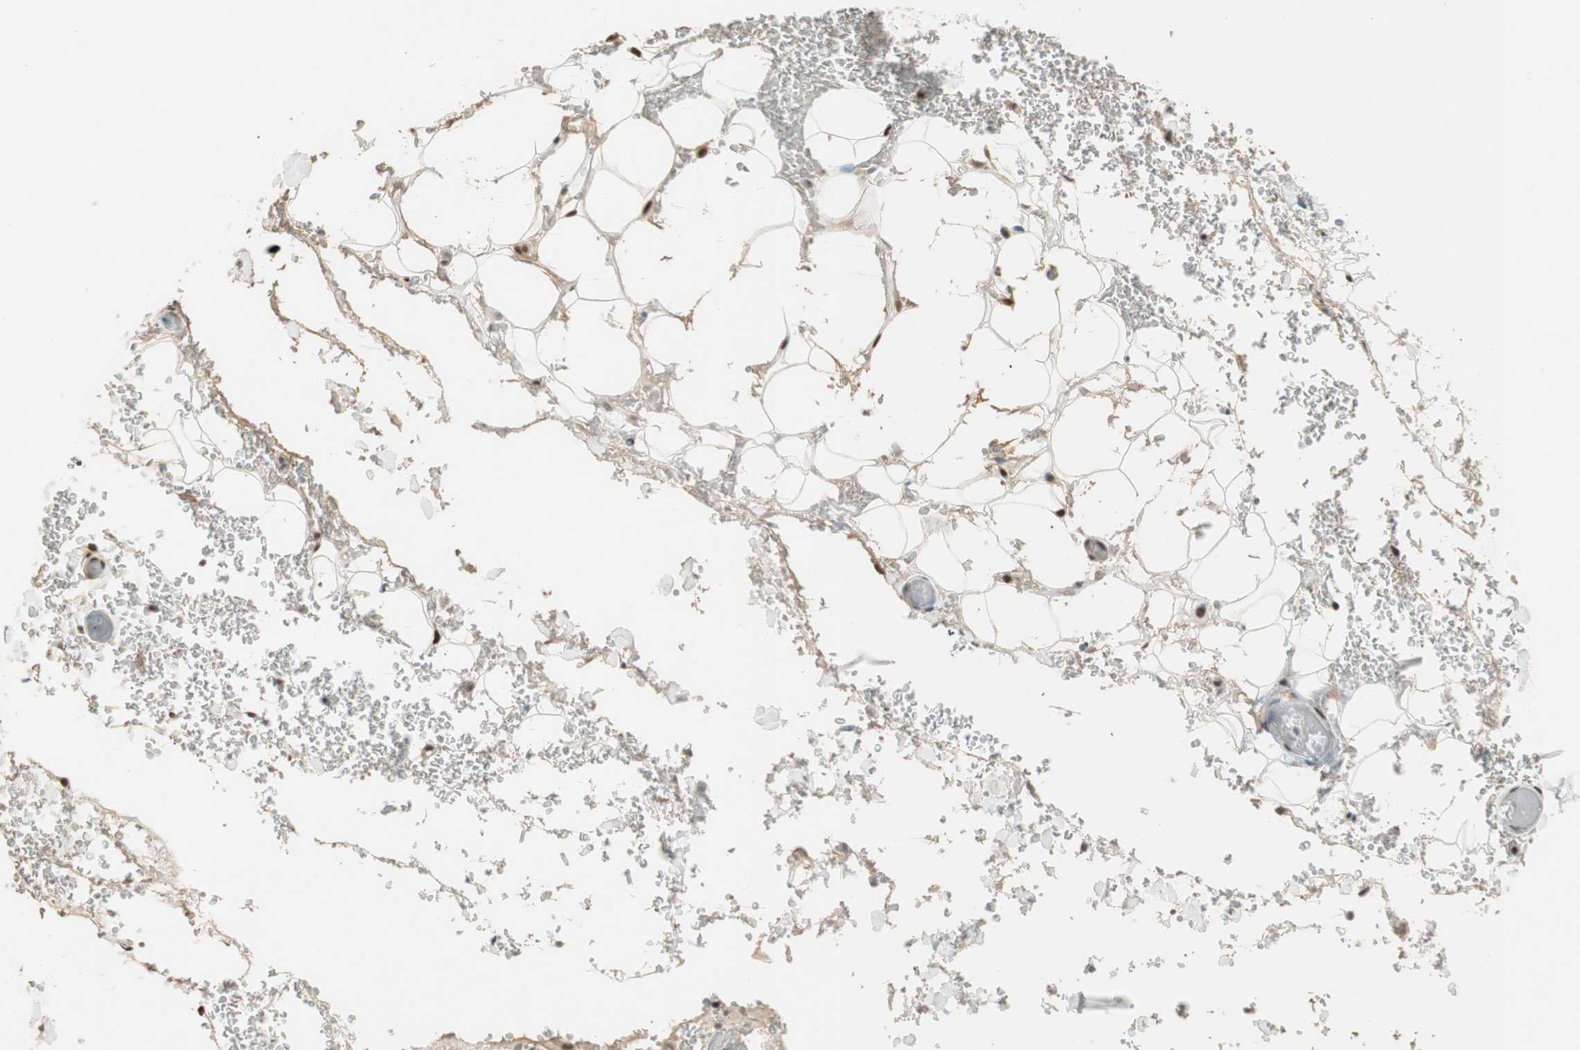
{"staining": {"intensity": "moderate", "quantity": ">75%", "location": "nuclear"}, "tissue": "adipose tissue", "cell_type": "Adipocytes", "image_type": "normal", "snomed": [{"axis": "morphology", "description": "Normal tissue, NOS"}, {"axis": "morphology", "description": "Inflammation, NOS"}, {"axis": "topography", "description": "Breast"}], "caption": "The micrograph reveals immunohistochemical staining of normal adipose tissue. There is moderate nuclear positivity is present in approximately >75% of adipocytes.", "gene": "MDC1", "patient": {"sex": "female", "age": 65}}